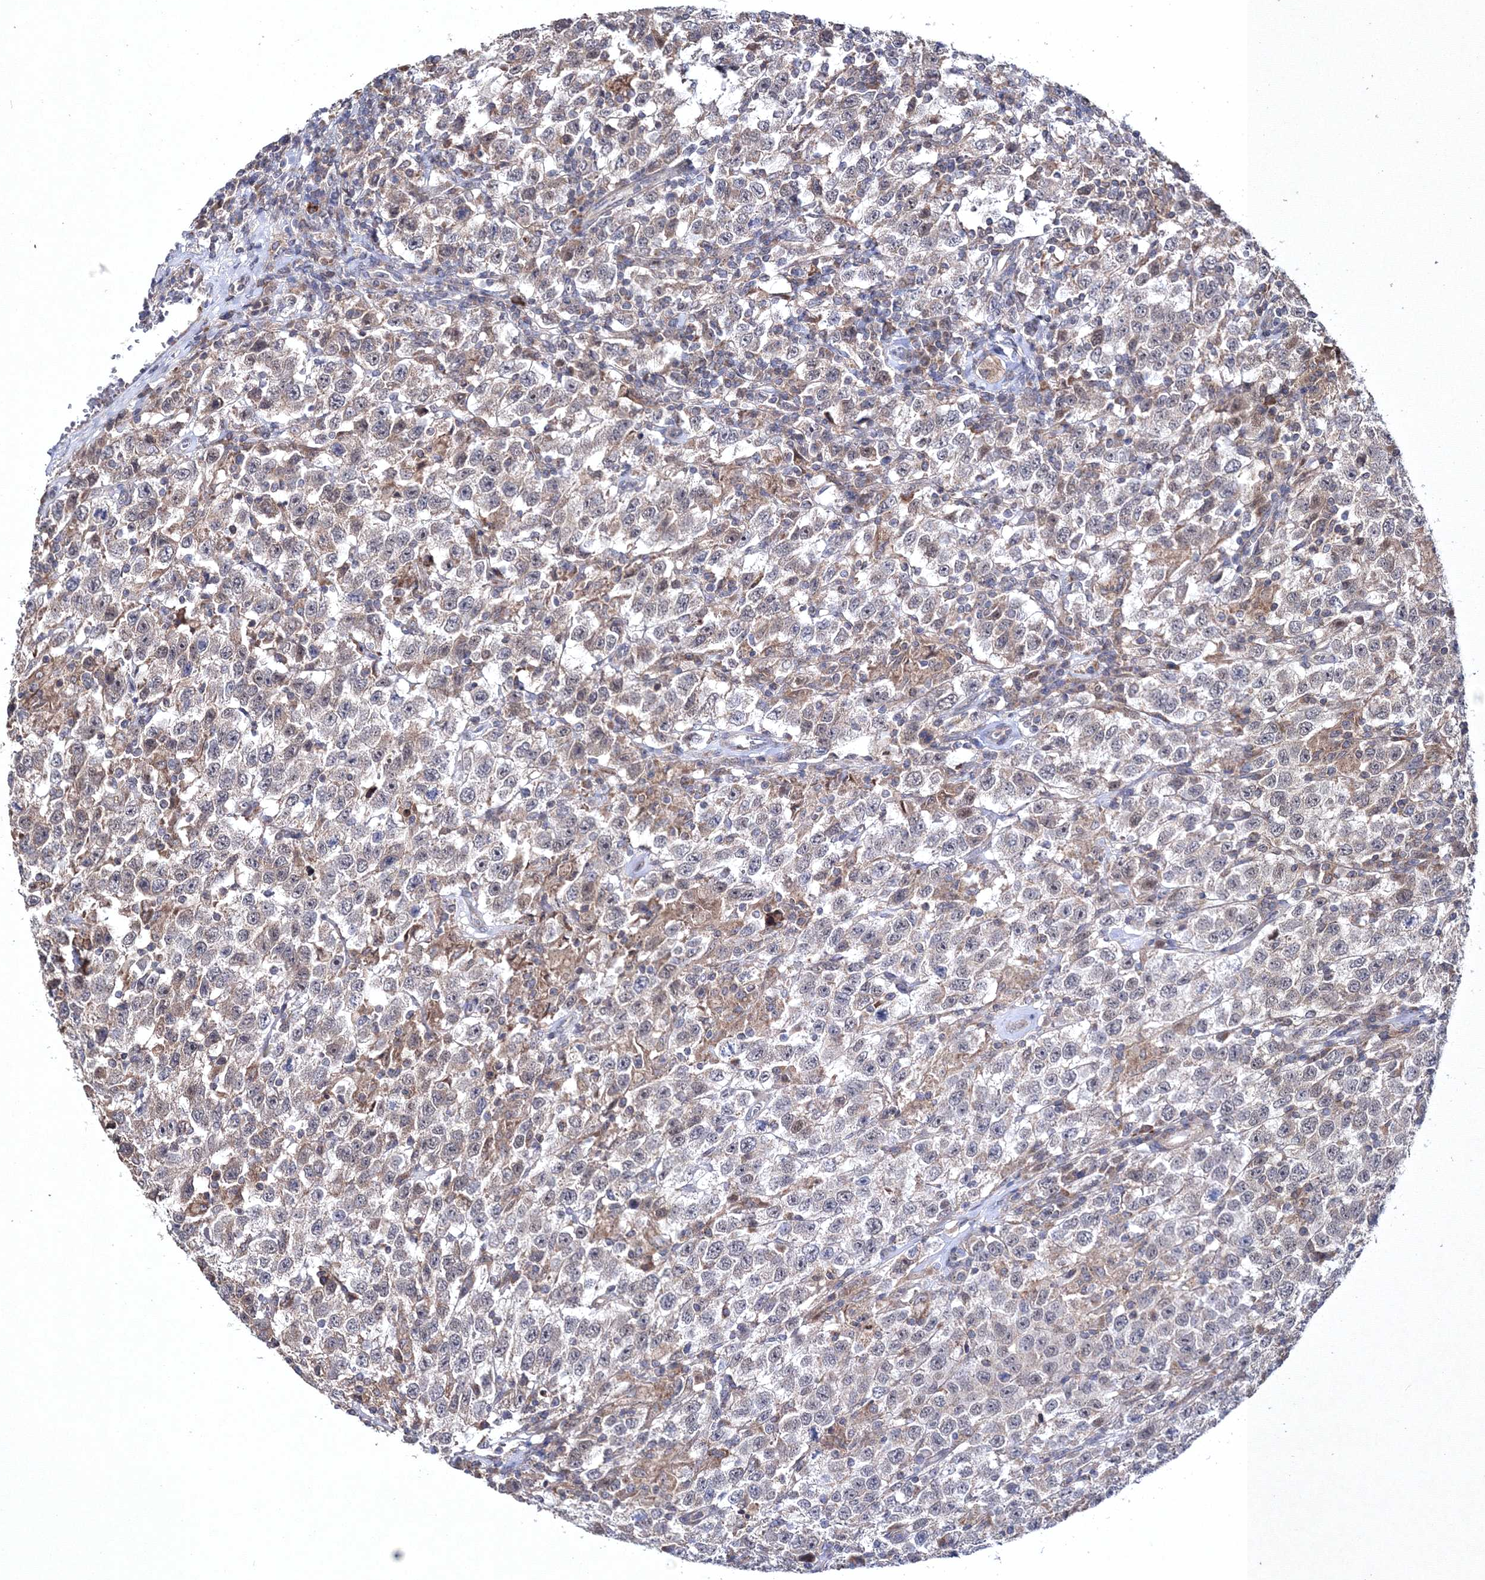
{"staining": {"intensity": "weak", "quantity": "<25%", "location": "cytoplasmic/membranous"}, "tissue": "testis cancer", "cell_type": "Tumor cells", "image_type": "cancer", "snomed": [{"axis": "morphology", "description": "Seminoma, NOS"}, {"axis": "topography", "description": "Testis"}], "caption": "This is an immunohistochemistry (IHC) image of seminoma (testis). There is no expression in tumor cells.", "gene": "PPP2R2B", "patient": {"sex": "male", "age": 41}}